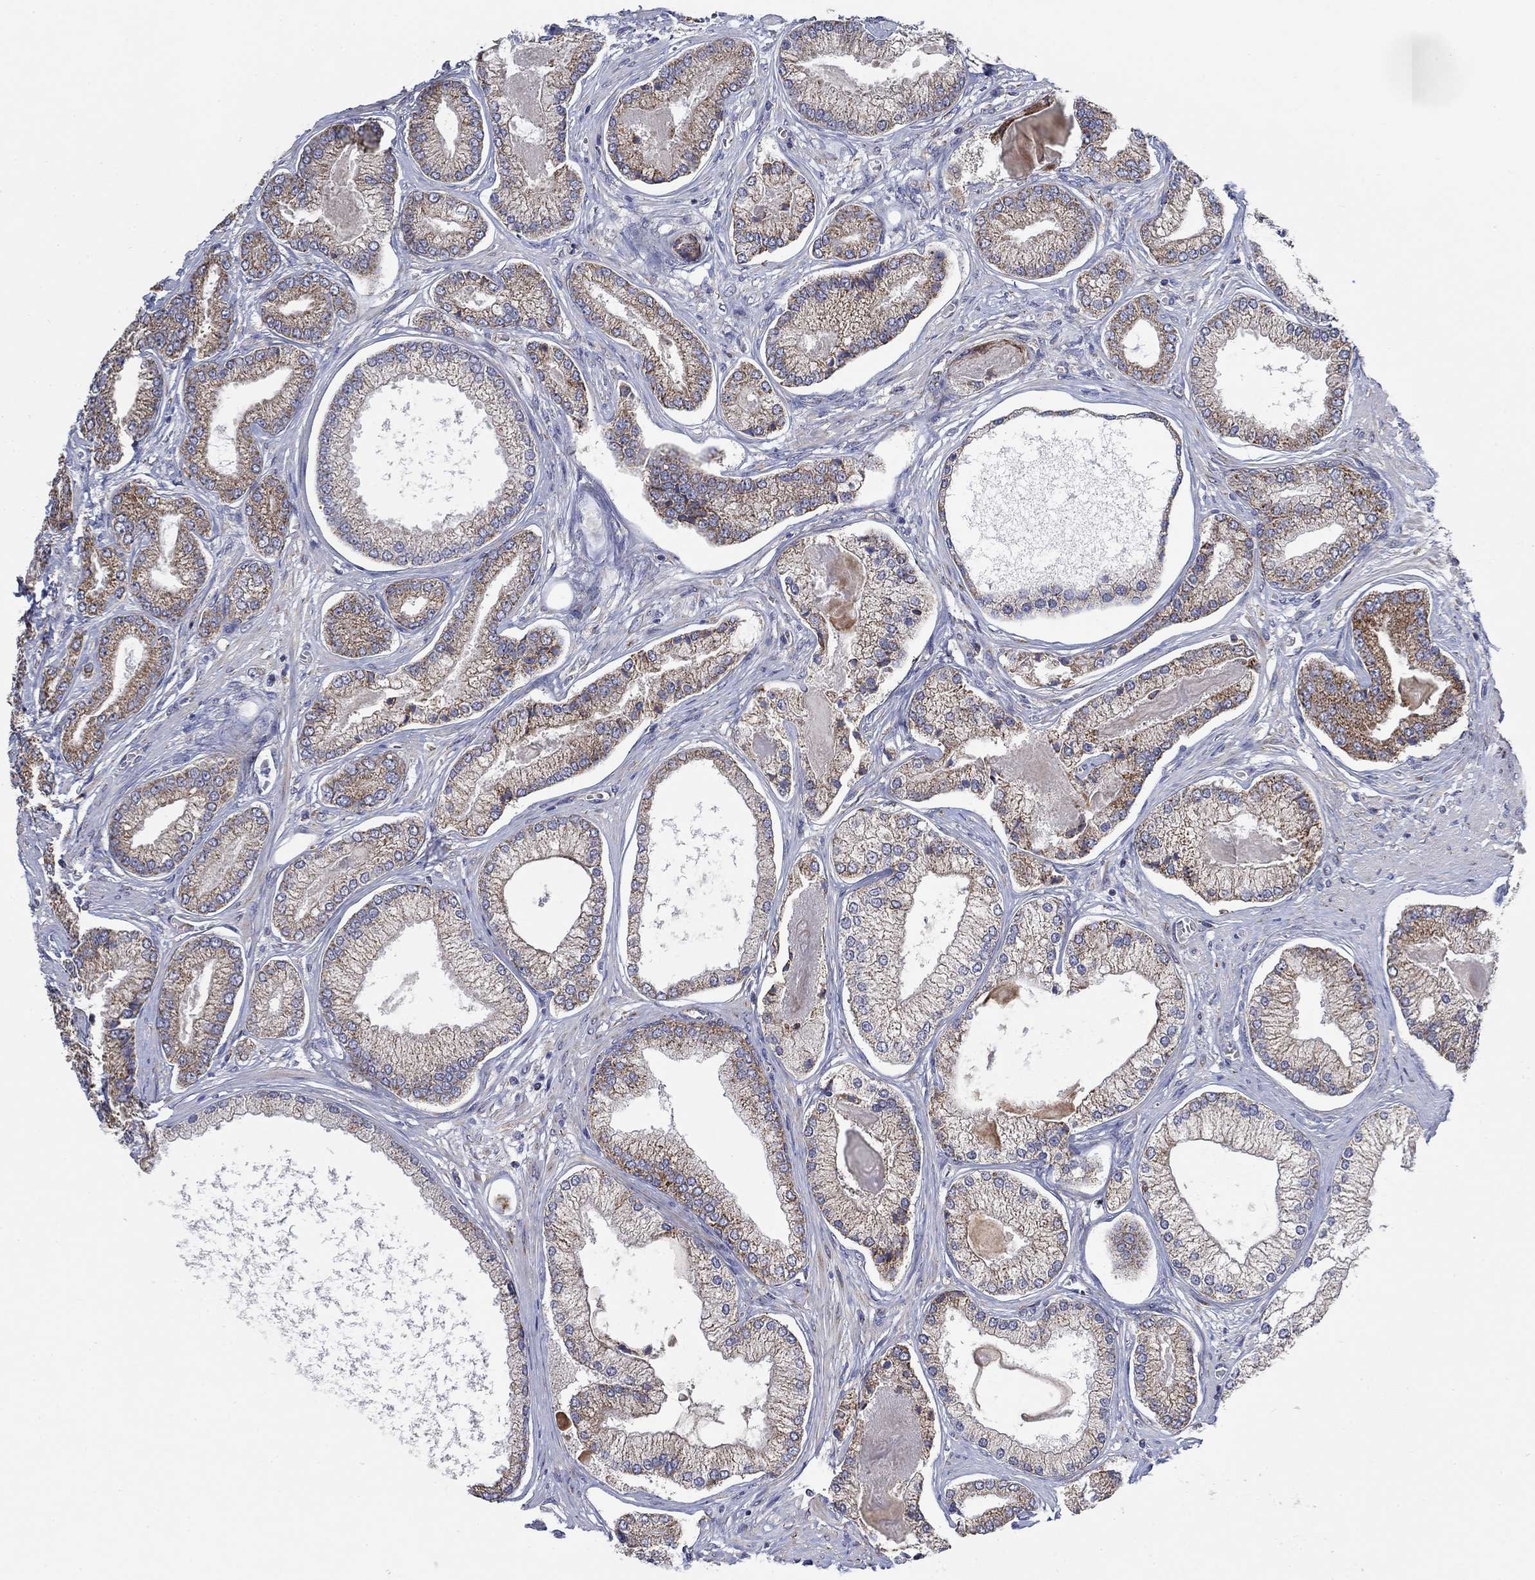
{"staining": {"intensity": "moderate", "quantity": "25%-75%", "location": "cytoplasmic/membranous"}, "tissue": "prostate cancer", "cell_type": "Tumor cells", "image_type": "cancer", "snomed": [{"axis": "morphology", "description": "Adenocarcinoma, Low grade"}, {"axis": "topography", "description": "Prostate"}], "caption": "This micrograph reveals low-grade adenocarcinoma (prostate) stained with IHC to label a protein in brown. The cytoplasmic/membranous of tumor cells show moderate positivity for the protein. Nuclei are counter-stained blue.", "gene": "RPLP0", "patient": {"sex": "male", "age": 57}}